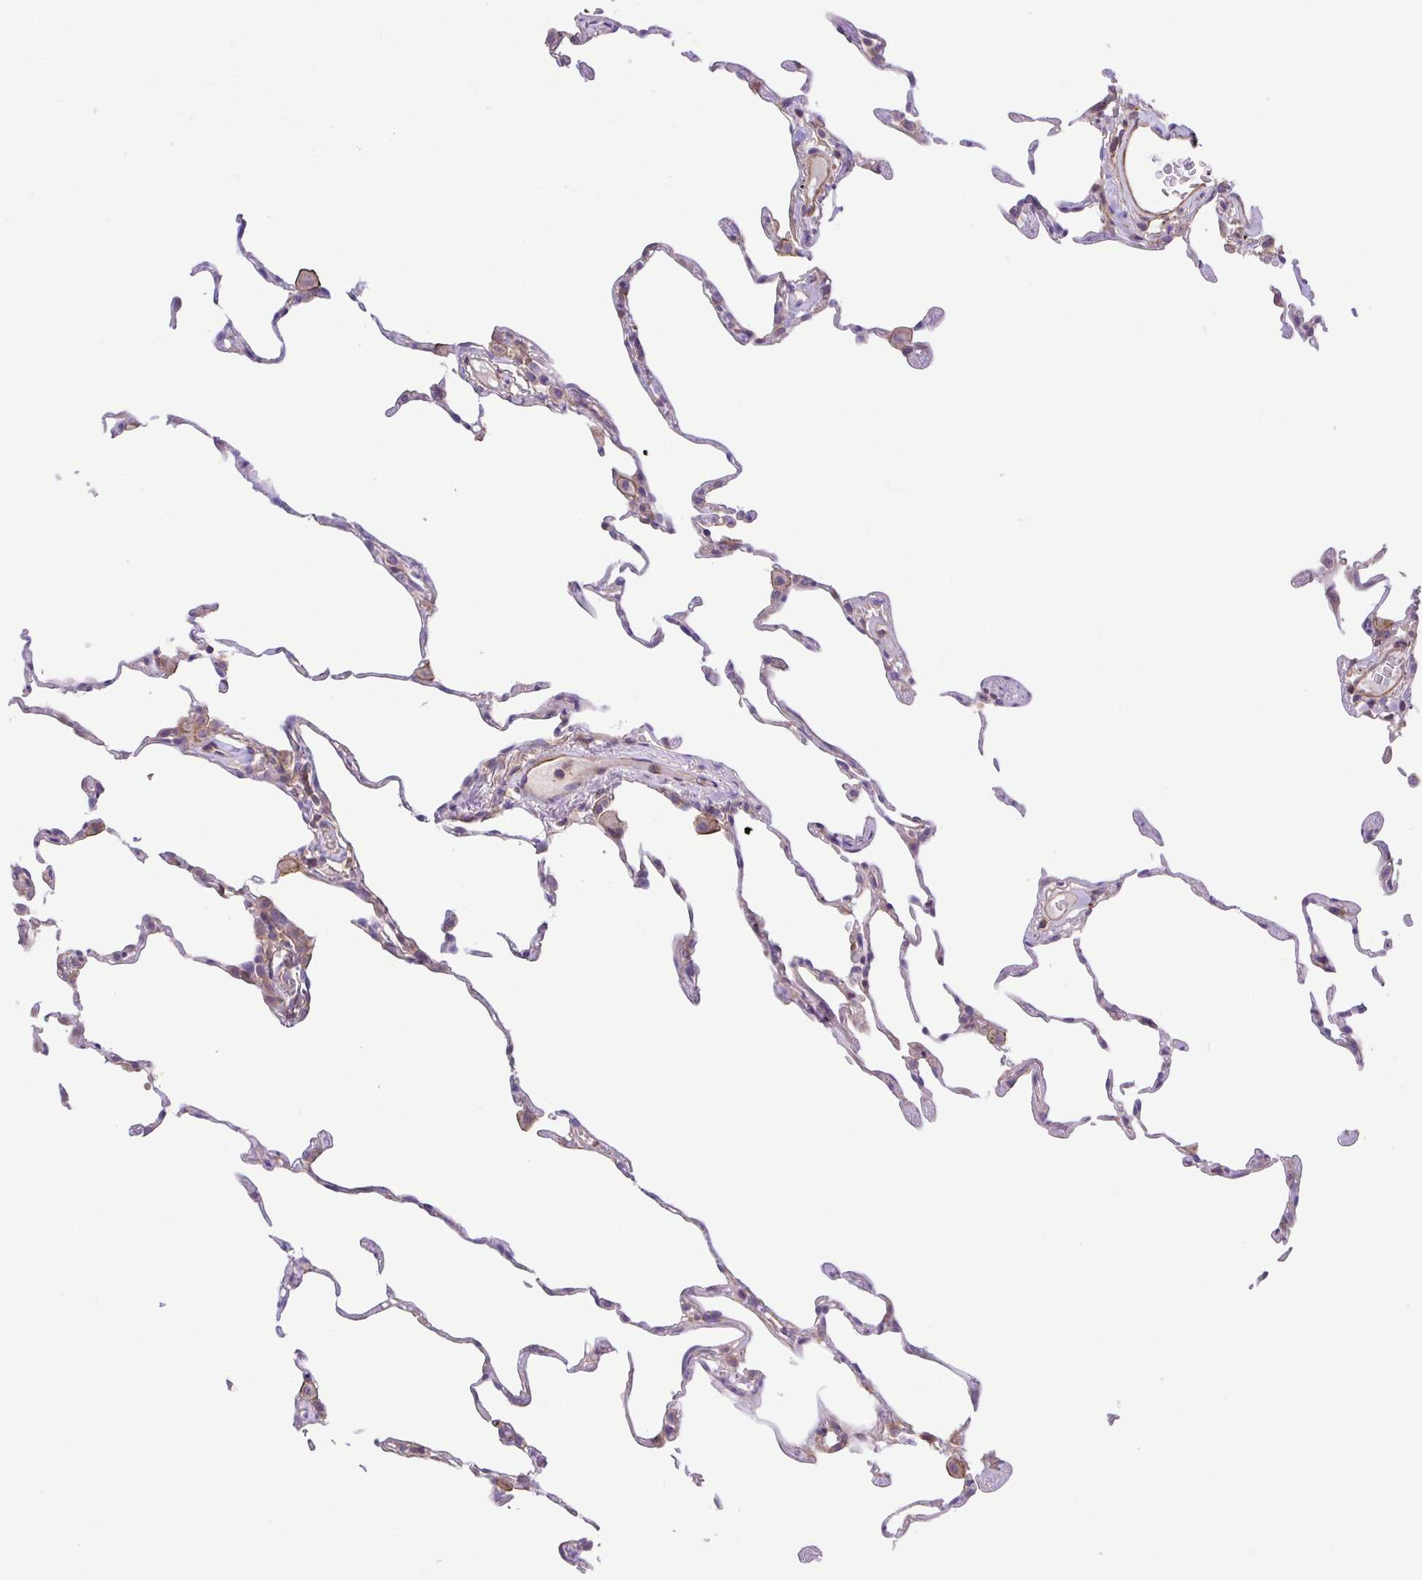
{"staining": {"intensity": "weak", "quantity": "<25%", "location": "cytoplasmic/membranous"}, "tissue": "lung", "cell_type": "Alveolar cells", "image_type": "normal", "snomed": [{"axis": "morphology", "description": "Normal tissue, NOS"}, {"axis": "topography", "description": "Lung"}], "caption": "High power microscopy histopathology image of an immunohistochemistry (IHC) micrograph of benign lung, revealing no significant expression in alveolar cells.", "gene": "IDE", "patient": {"sex": "female", "age": 57}}